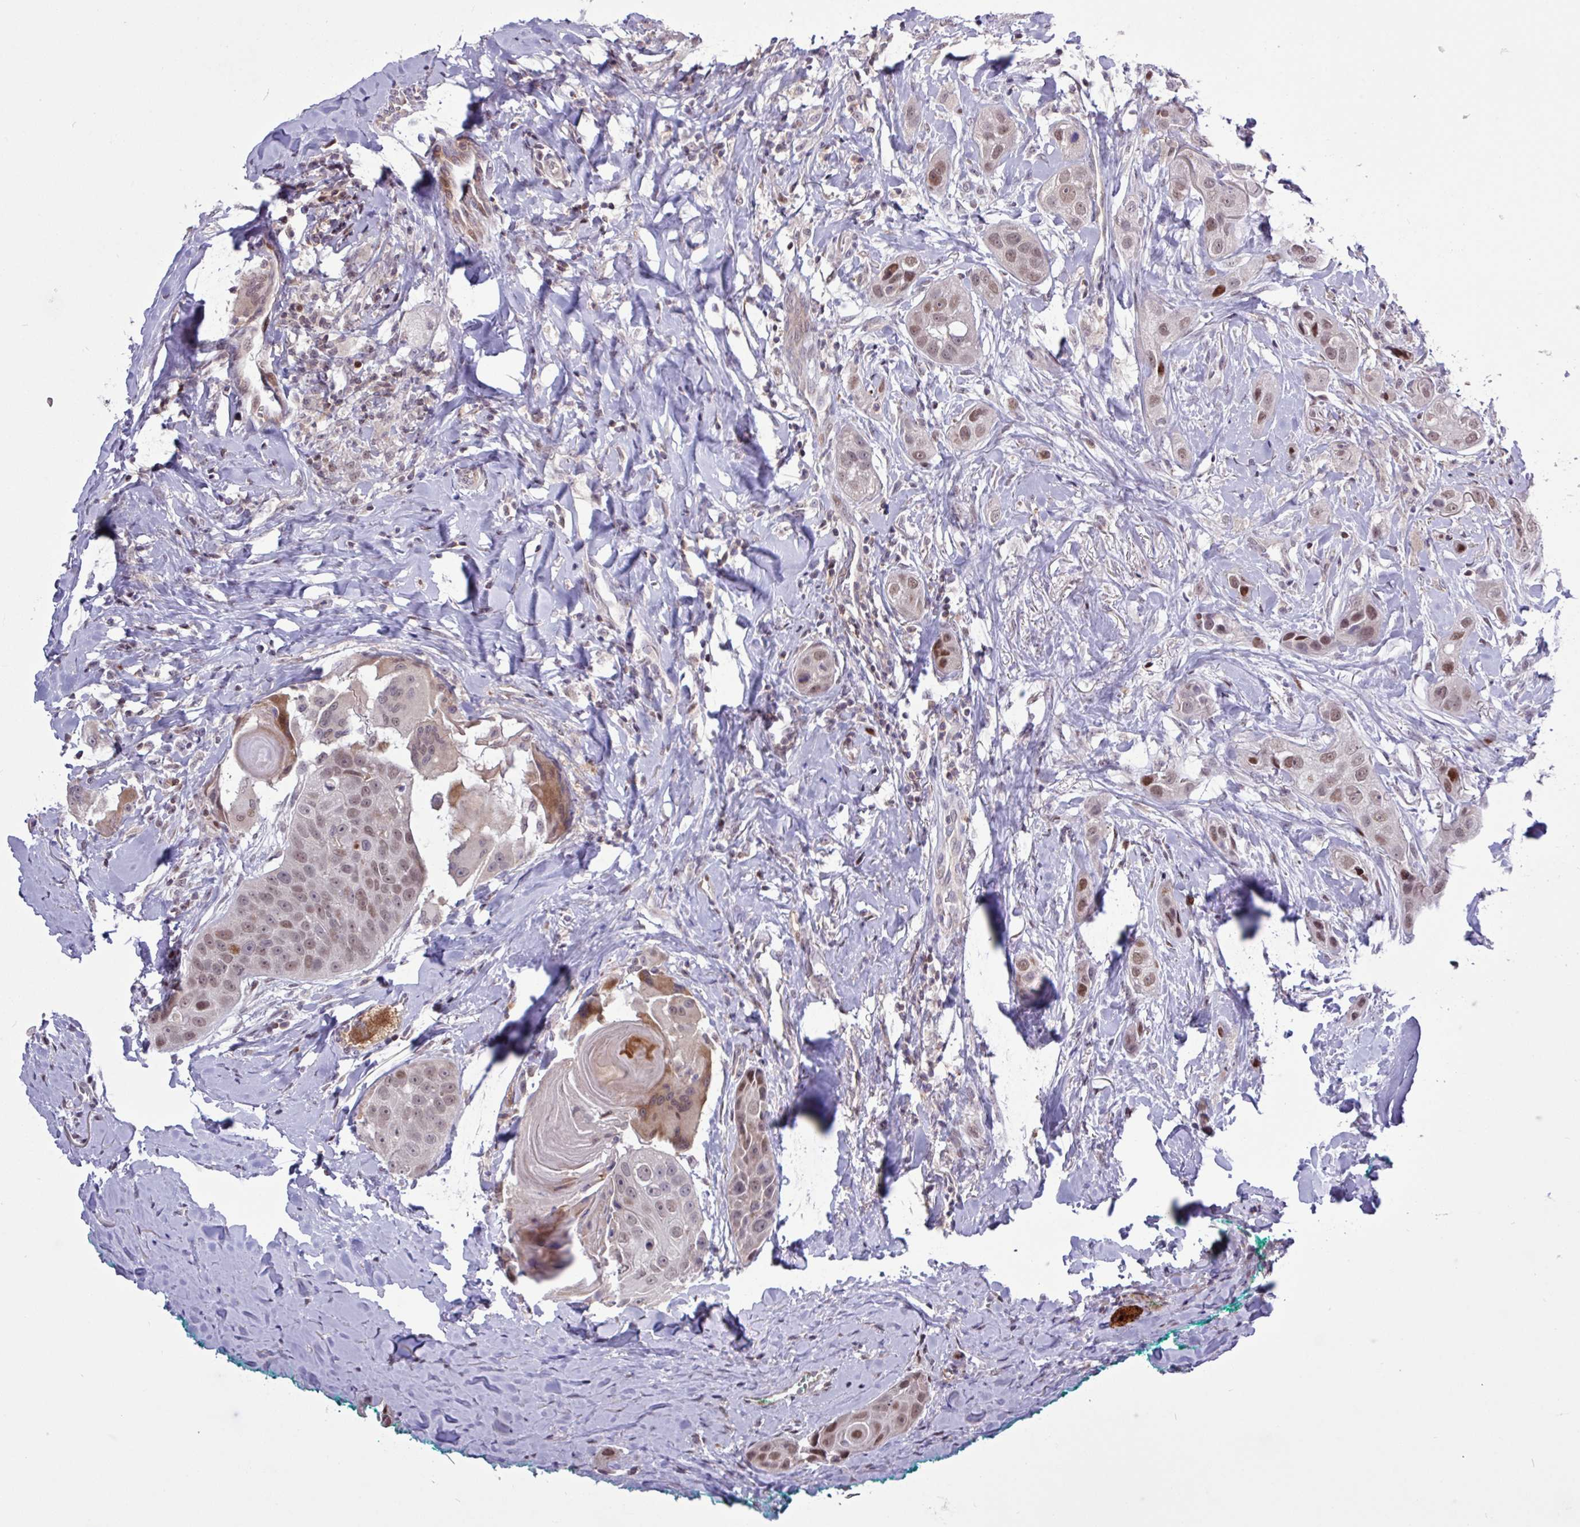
{"staining": {"intensity": "moderate", "quantity": ">75%", "location": "nuclear"}, "tissue": "head and neck cancer", "cell_type": "Tumor cells", "image_type": "cancer", "snomed": [{"axis": "morphology", "description": "Normal tissue, NOS"}, {"axis": "morphology", "description": "Squamous cell carcinoma, NOS"}, {"axis": "topography", "description": "Skeletal muscle"}, {"axis": "topography", "description": "Head-Neck"}], "caption": "IHC histopathology image of head and neck squamous cell carcinoma stained for a protein (brown), which reveals medium levels of moderate nuclear expression in approximately >75% of tumor cells.", "gene": "RTL3", "patient": {"sex": "male", "age": 51}}